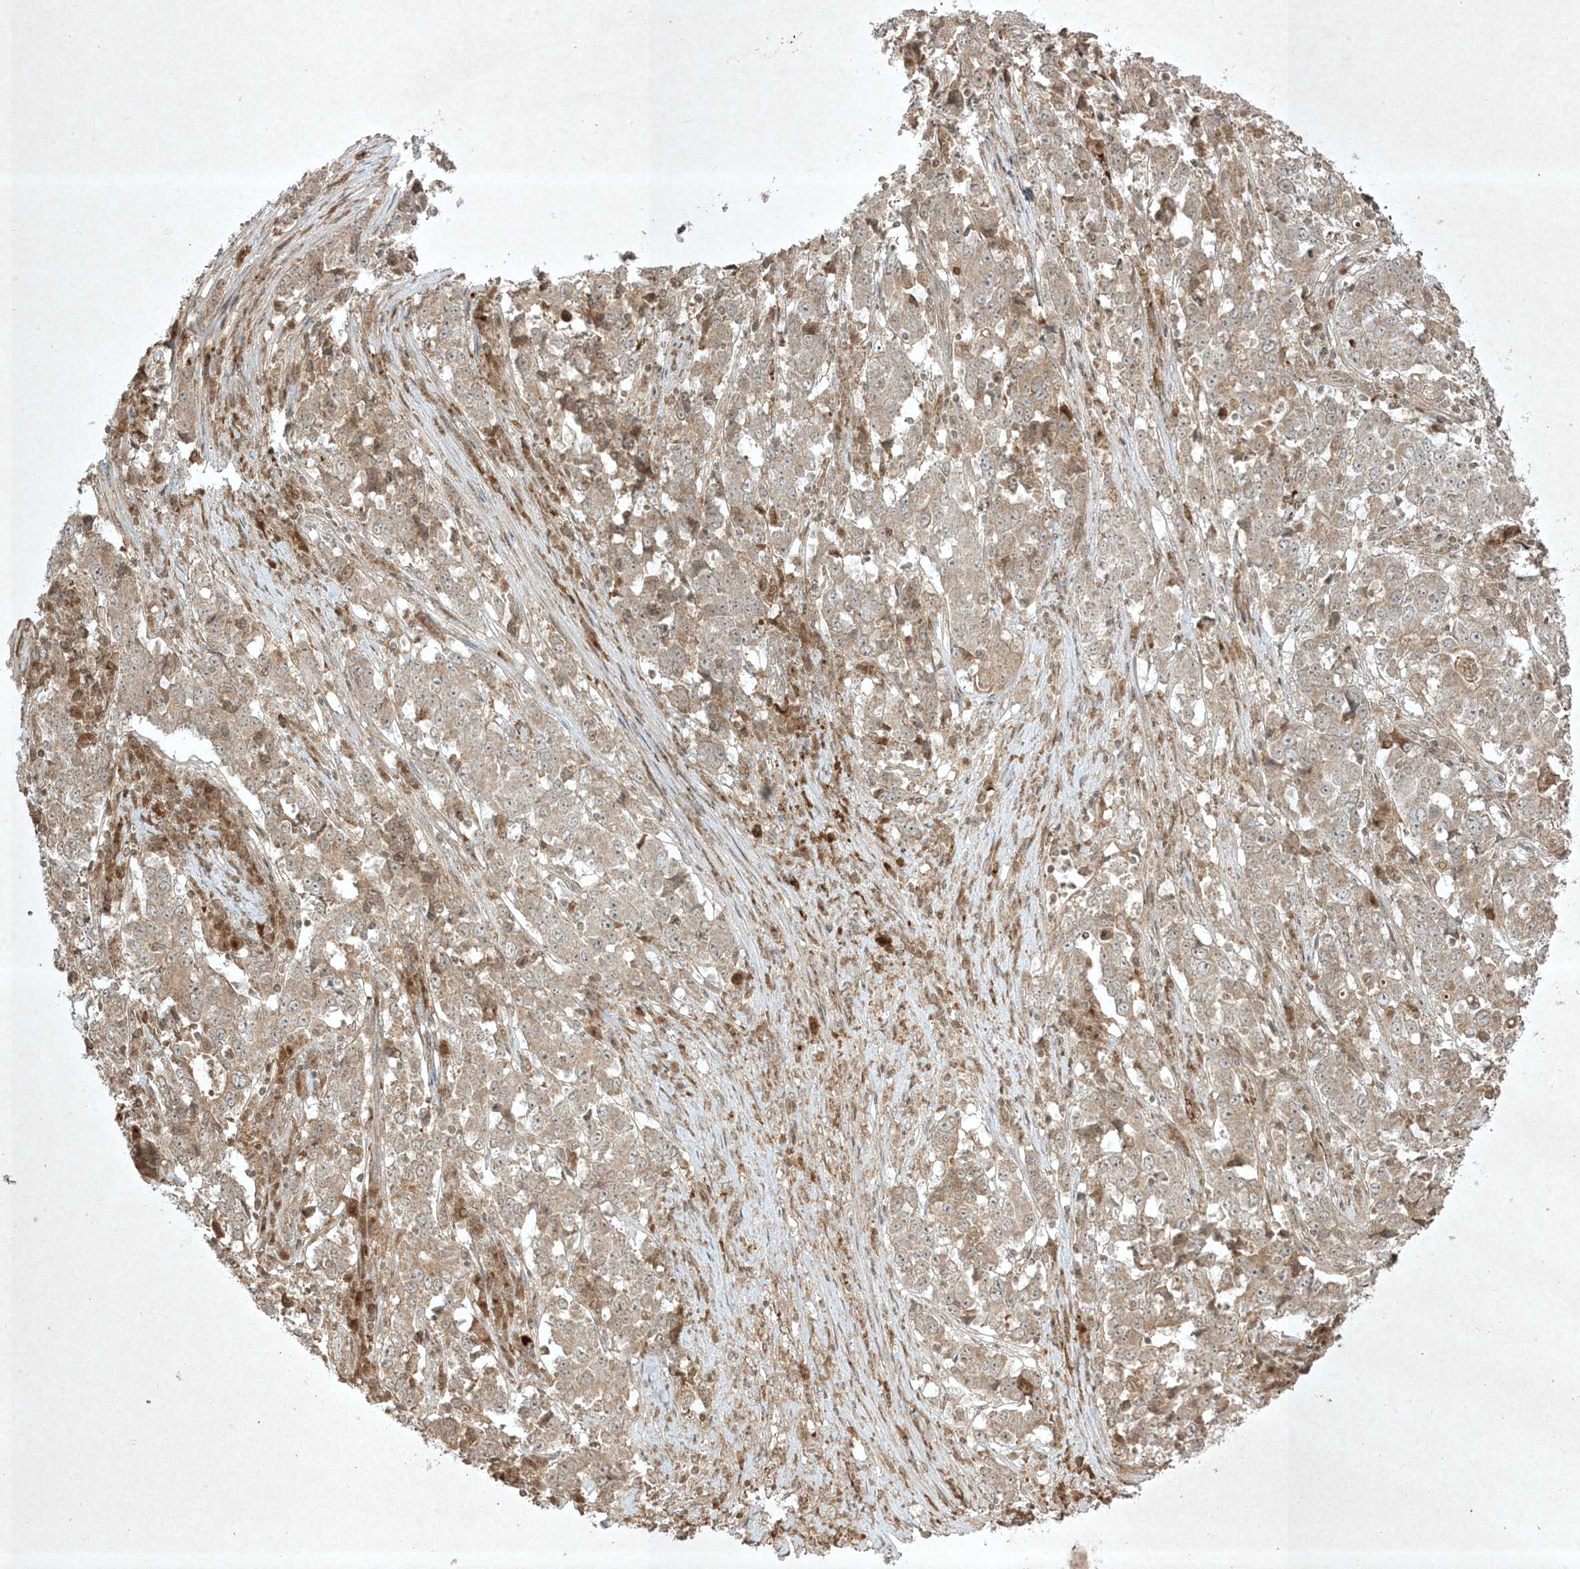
{"staining": {"intensity": "weak", "quantity": ">75%", "location": "cytoplasmic/membranous"}, "tissue": "stomach cancer", "cell_type": "Tumor cells", "image_type": "cancer", "snomed": [{"axis": "morphology", "description": "Adenocarcinoma, NOS"}, {"axis": "topography", "description": "Stomach"}], "caption": "Adenocarcinoma (stomach) stained for a protein demonstrates weak cytoplasmic/membranous positivity in tumor cells.", "gene": "PTK6", "patient": {"sex": "male", "age": 59}}